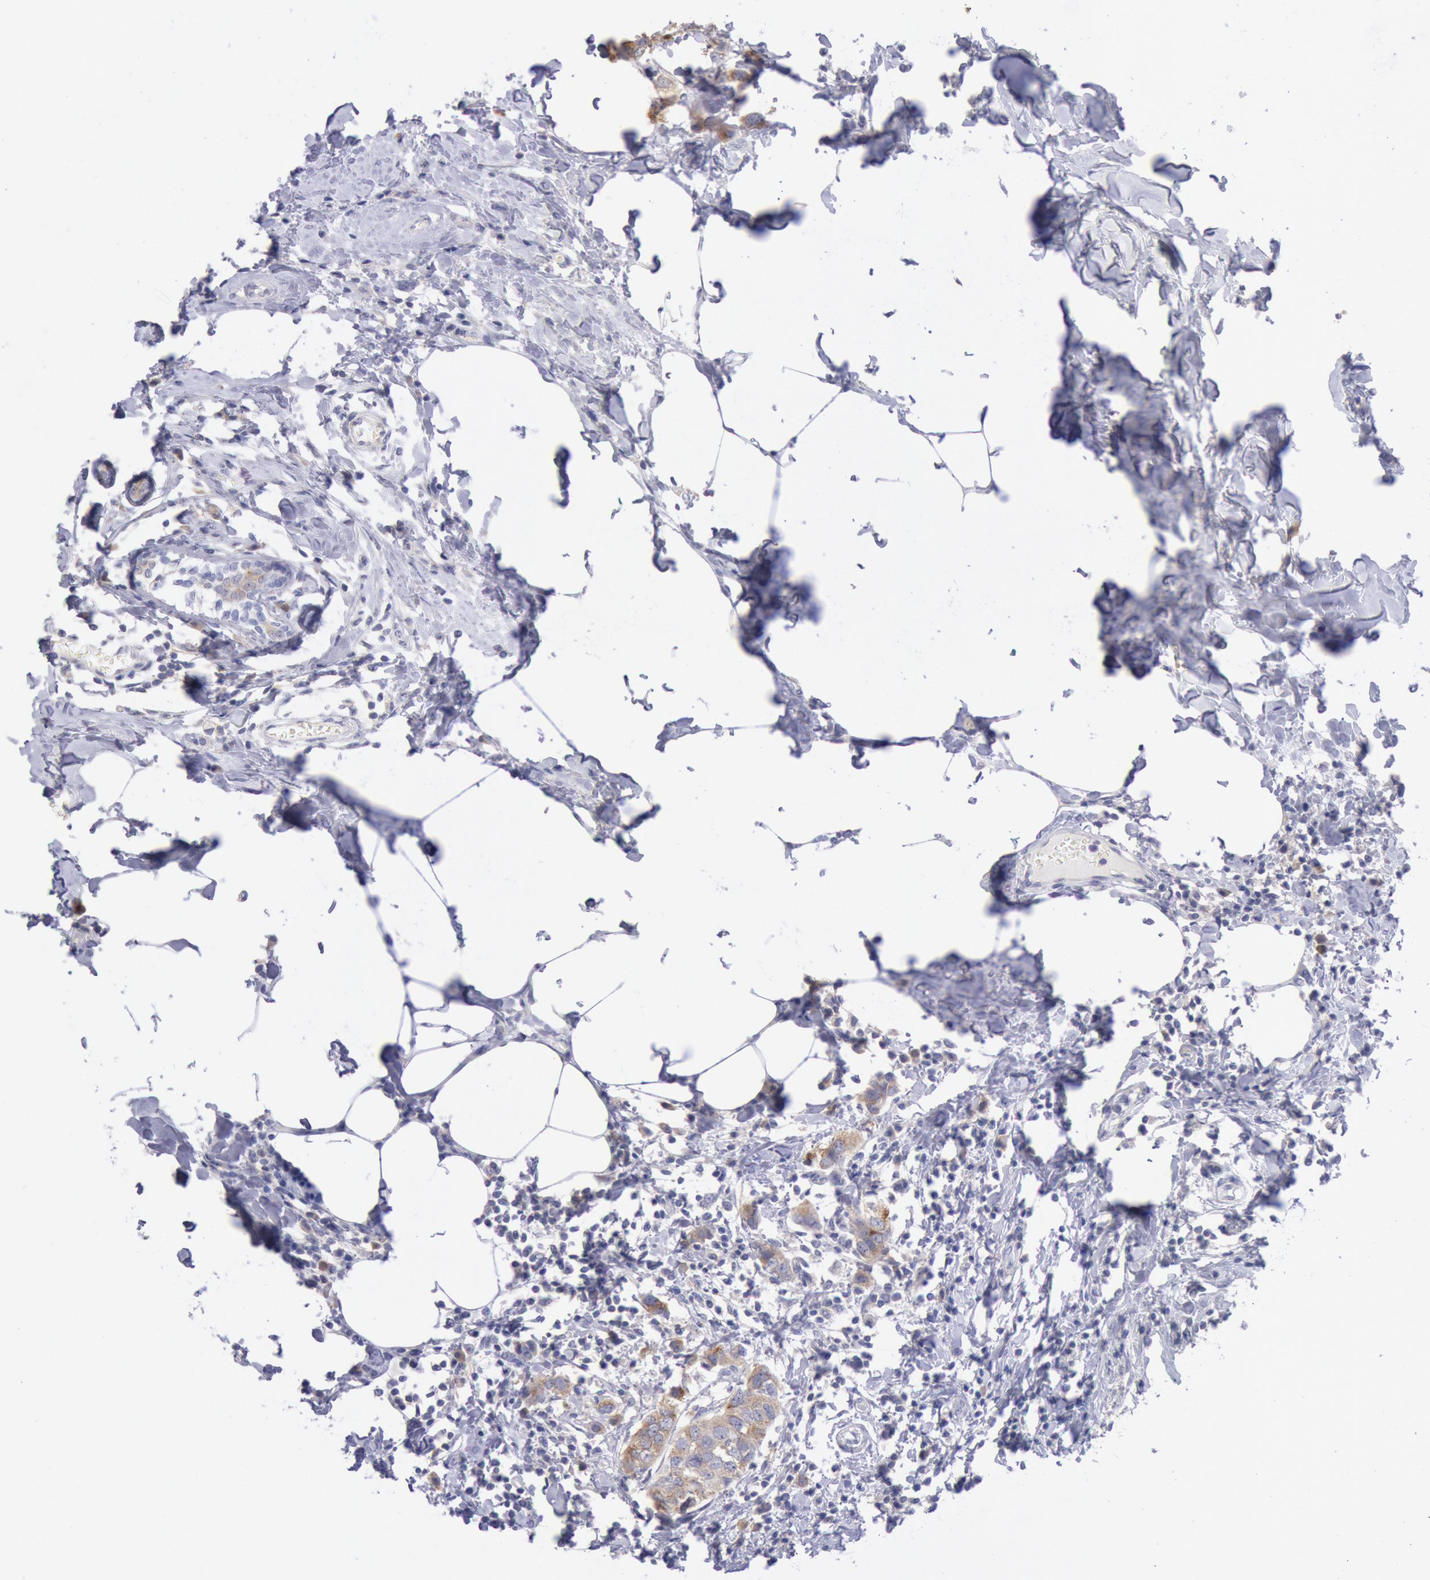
{"staining": {"intensity": "moderate", "quantity": ">75%", "location": "cytoplasmic/membranous"}, "tissue": "breast cancer", "cell_type": "Tumor cells", "image_type": "cancer", "snomed": [{"axis": "morphology", "description": "Normal tissue, NOS"}, {"axis": "morphology", "description": "Duct carcinoma"}, {"axis": "topography", "description": "Breast"}], "caption": "Immunohistochemistry (IHC) micrograph of human infiltrating ductal carcinoma (breast) stained for a protein (brown), which shows medium levels of moderate cytoplasmic/membranous staining in about >75% of tumor cells.", "gene": "GAL3ST1", "patient": {"sex": "female", "age": 50}}